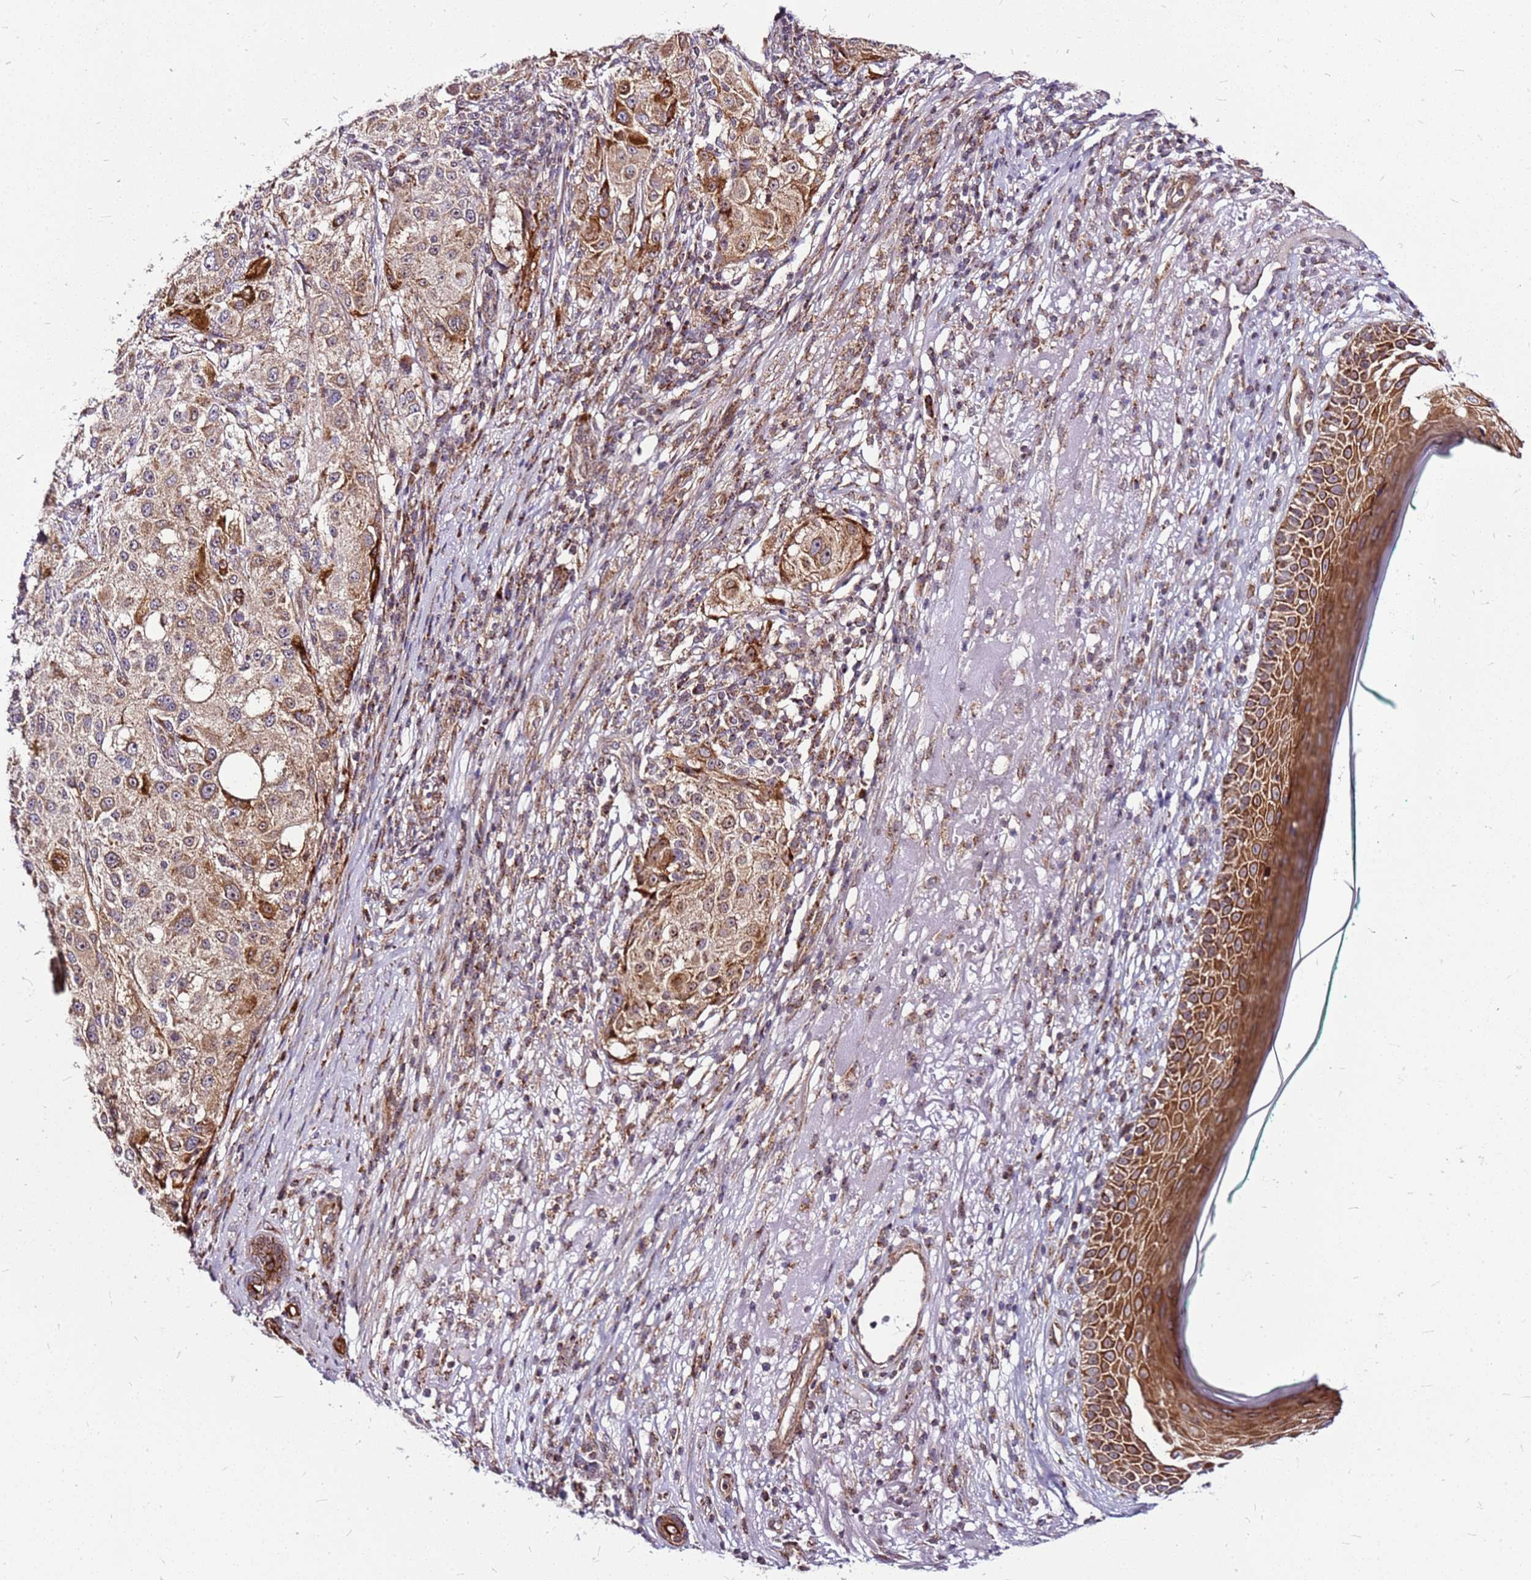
{"staining": {"intensity": "moderate", "quantity": ">75%", "location": "cytoplasmic/membranous"}, "tissue": "melanoma", "cell_type": "Tumor cells", "image_type": "cancer", "snomed": [{"axis": "morphology", "description": "Necrosis, NOS"}, {"axis": "morphology", "description": "Malignant melanoma, NOS"}, {"axis": "topography", "description": "Skin"}], "caption": "Moderate cytoplasmic/membranous positivity is seen in about >75% of tumor cells in malignant melanoma.", "gene": "OR51T1", "patient": {"sex": "female", "age": 87}}